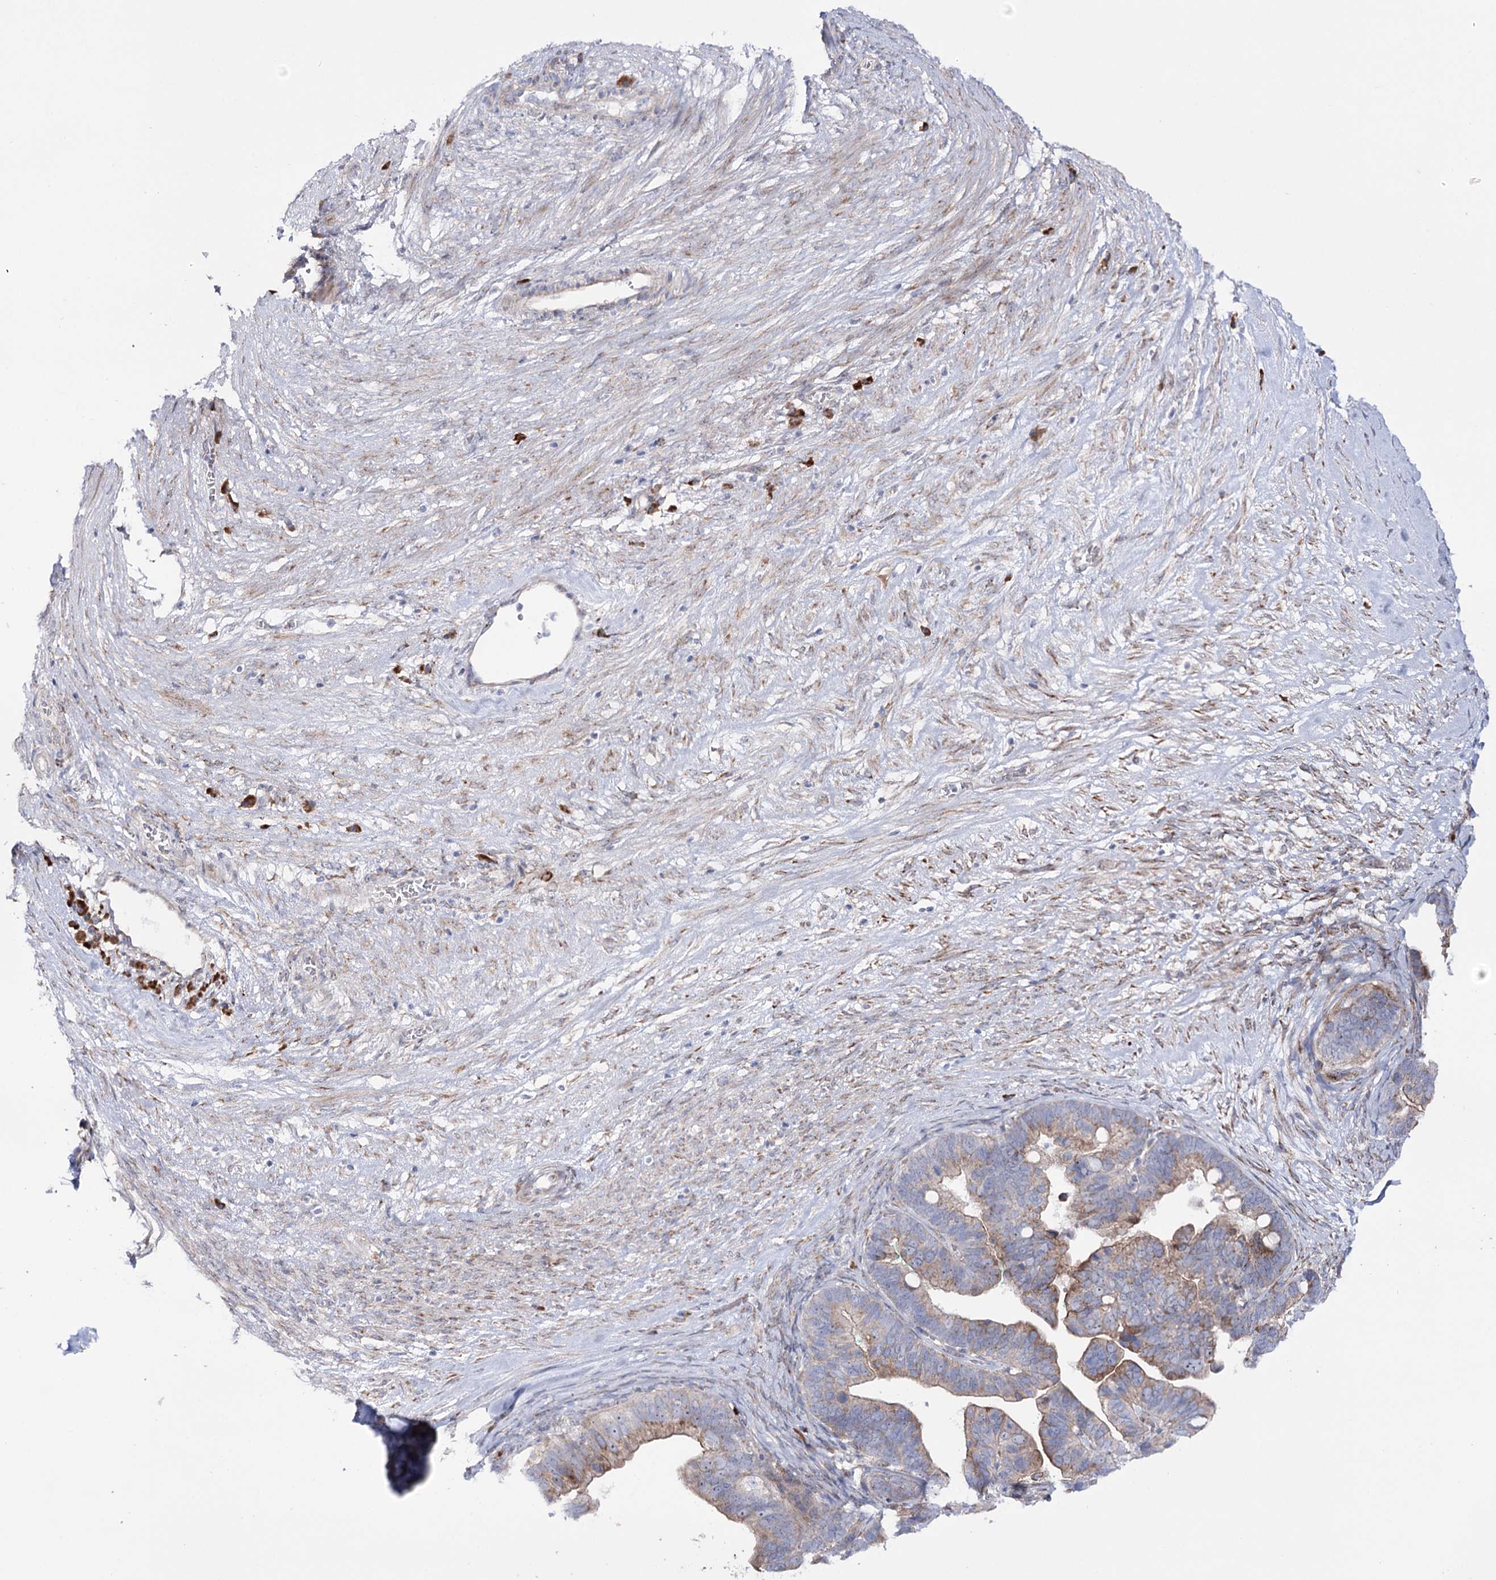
{"staining": {"intensity": "weak", "quantity": "25%-75%", "location": "cytoplasmic/membranous"}, "tissue": "ovarian cancer", "cell_type": "Tumor cells", "image_type": "cancer", "snomed": [{"axis": "morphology", "description": "Cystadenocarcinoma, serous, NOS"}, {"axis": "topography", "description": "Ovary"}], "caption": "Protein expression analysis of human ovarian cancer reveals weak cytoplasmic/membranous expression in approximately 25%-75% of tumor cells.", "gene": "METTL5", "patient": {"sex": "female", "age": 56}}